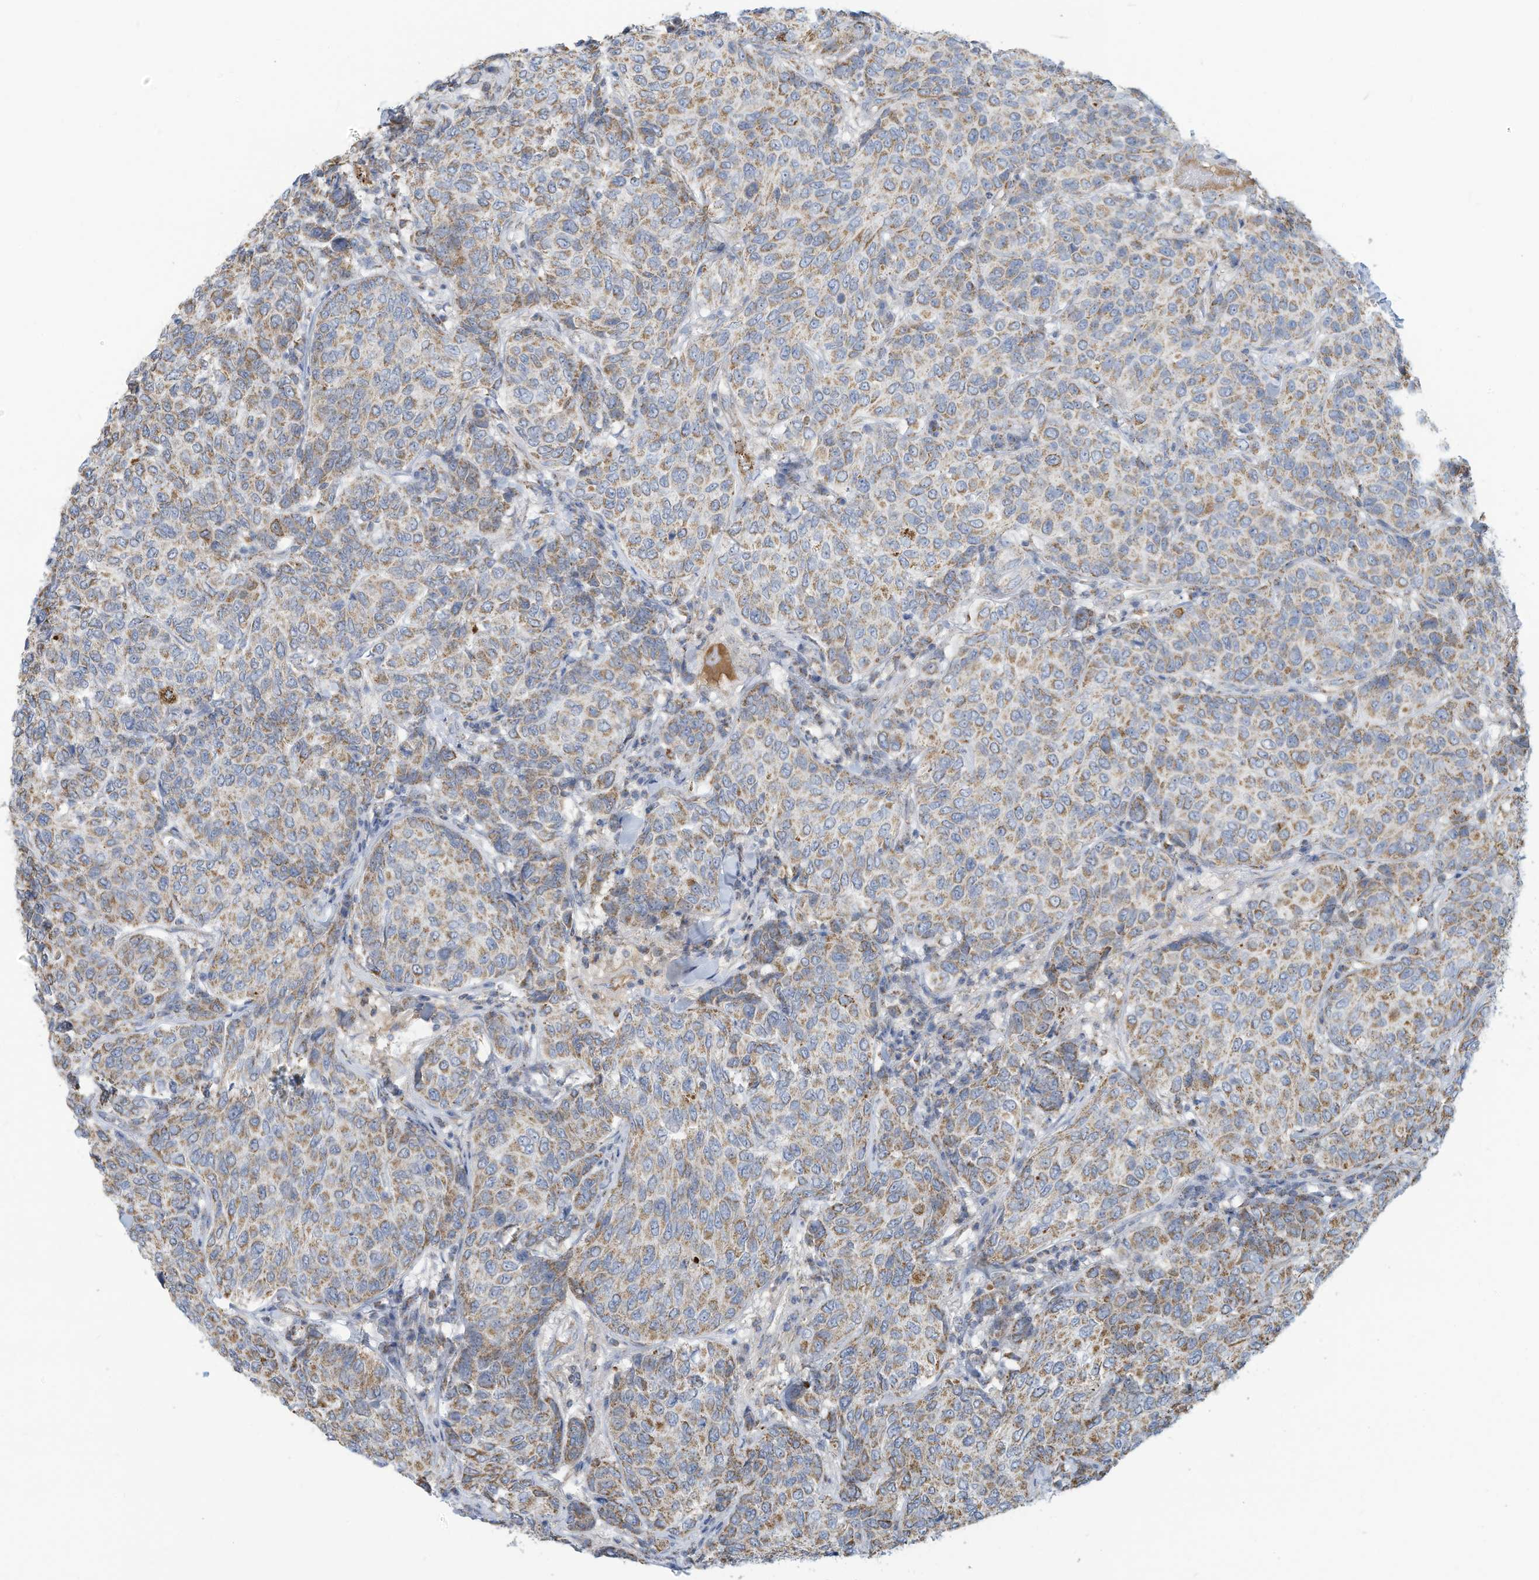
{"staining": {"intensity": "moderate", "quantity": "25%-75%", "location": "cytoplasmic/membranous"}, "tissue": "breast cancer", "cell_type": "Tumor cells", "image_type": "cancer", "snomed": [{"axis": "morphology", "description": "Duct carcinoma"}, {"axis": "topography", "description": "Breast"}], "caption": "Immunohistochemical staining of breast cancer shows medium levels of moderate cytoplasmic/membranous protein staining in approximately 25%-75% of tumor cells.", "gene": "NLN", "patient": {"sex": "female", "age": 55}}